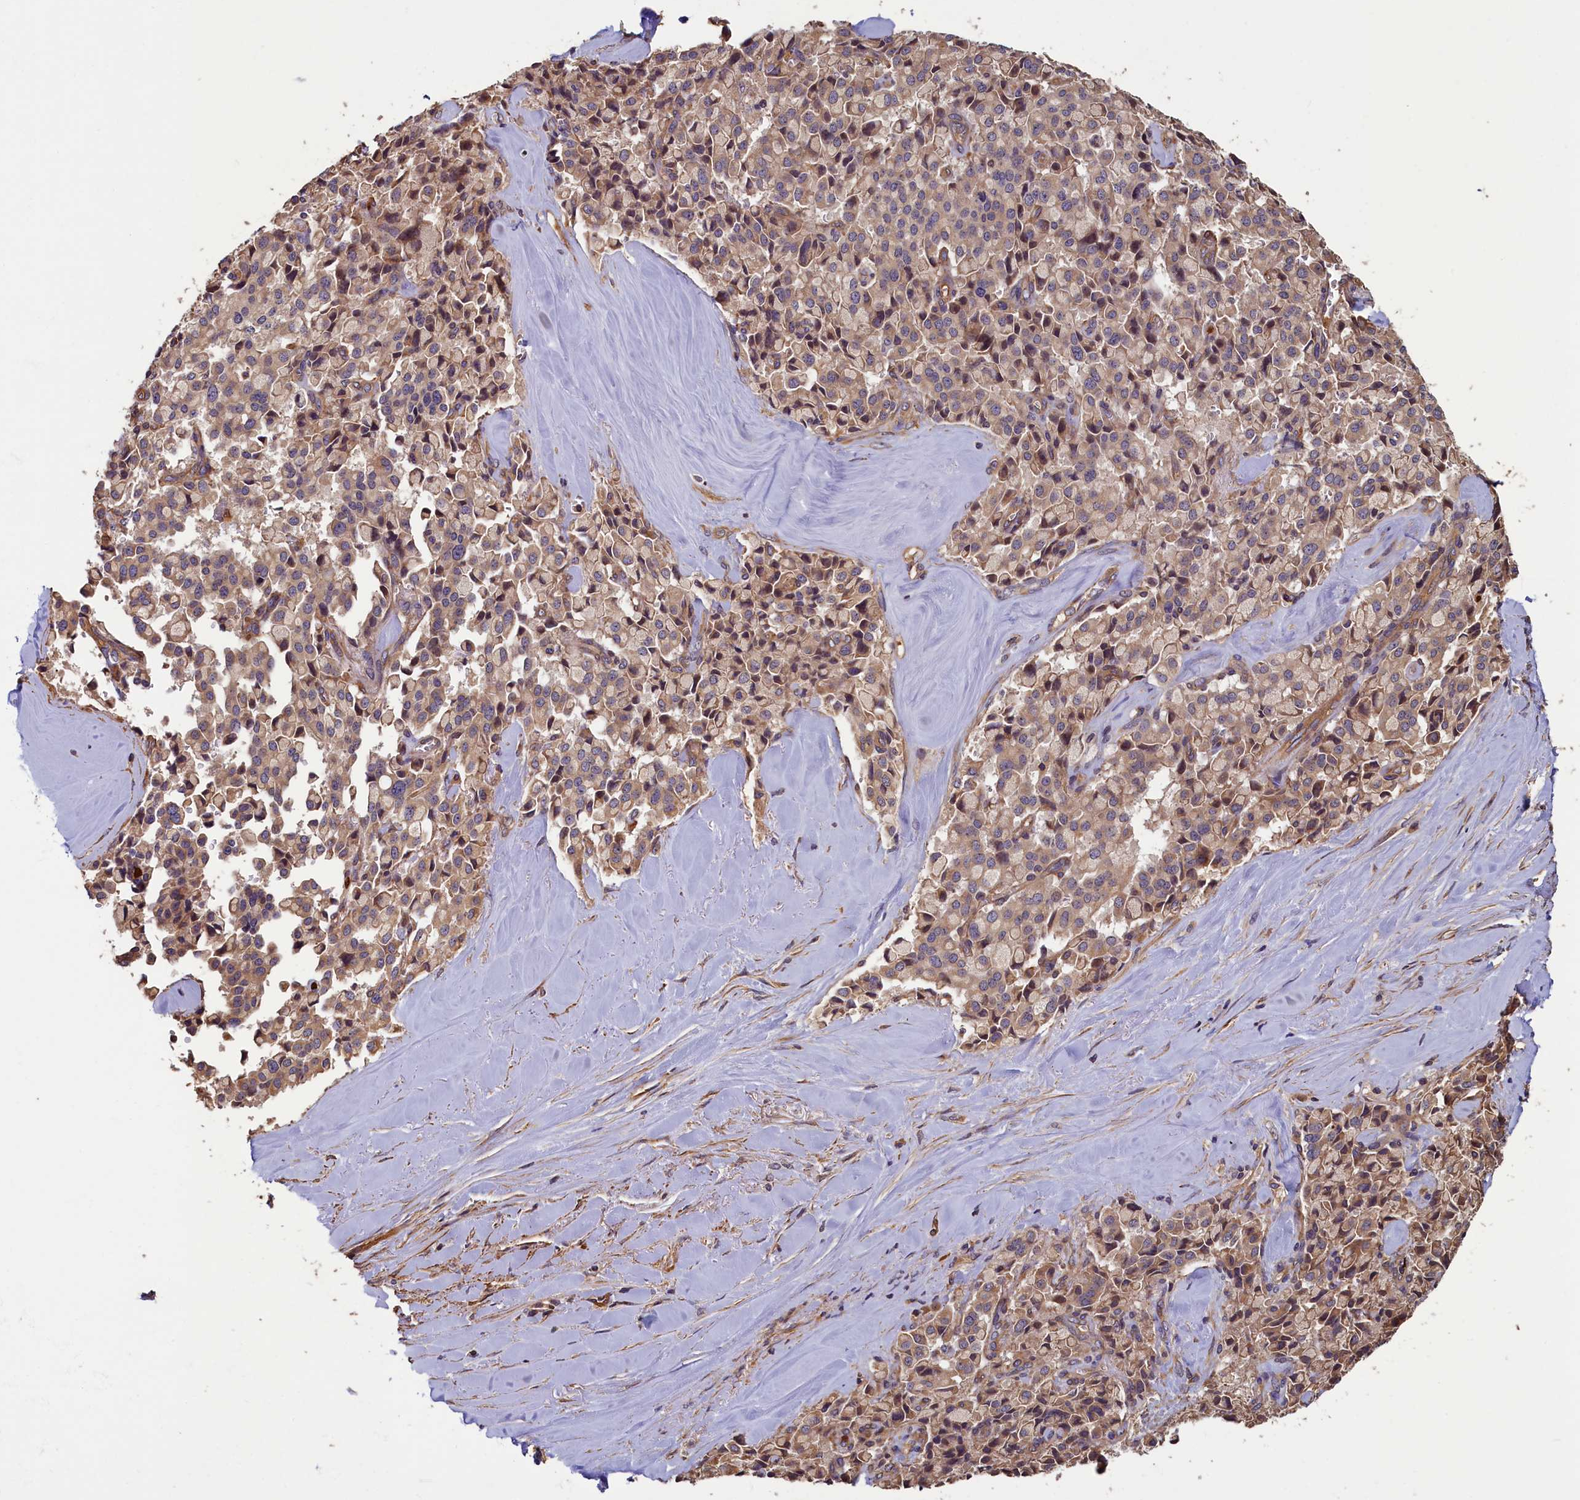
{"staining": {"intensity": "moderate", "quantity": ">75%", "location": "cytoplasmic/membranous"}, "tissue": "pancreatic cancer", "cell_type": "Tumor cells", "image_type": "cancer", "snomed": [{"axis": "morphology", "description": "Adenocarcinoma, NOS"}, {"axis": "topography", "description": "Pancreas"}], "caption": "Protein analysis of adenocarcinoma (pancreatic) tissue shows moderate cytoplasmic/membranous staining in about >75% of tumor cells. Using DAB (brown) and hematoxylin (blue) stains, captured at high magnification using brightfield microscopy.", "gene": "CCDC102B", "patient": {"sex": "male", "age": 65}}